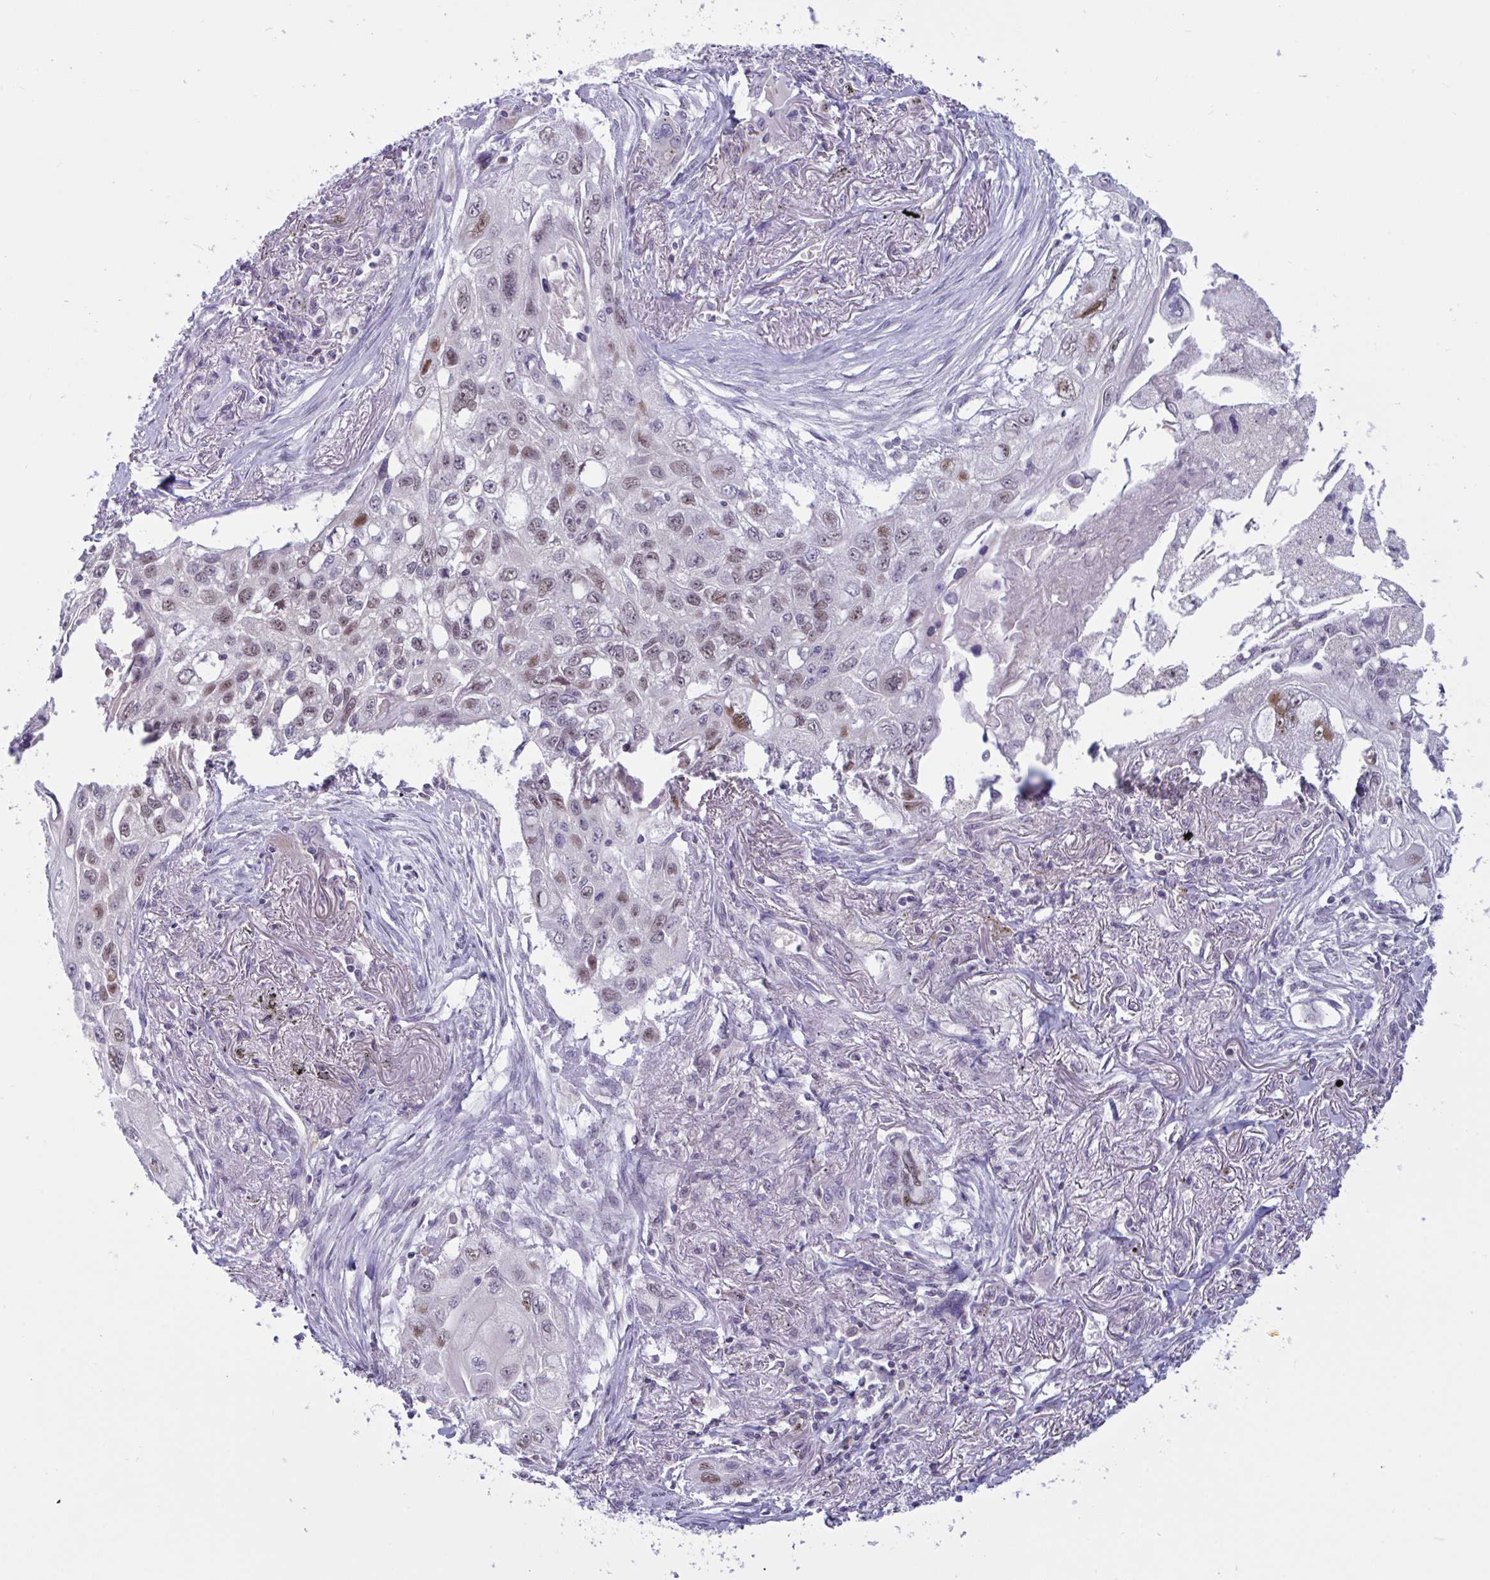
{"staining": {"intensity": "moderate", "quantity": "25%-75%", "location": "nuclear"}, "tissue": "lung cancer", "cell_type": "Tumor cells", "image_type": "cancer", "snomed": [{"axis": "morphology", "description": "Squamous cell carcinoma, NOS"}, {"axis": "topography", "description": "Lung"}], "caption": "IHC photomicrograph of neoplastic tissue: squamous cell carcinoma (lung) stained using IHC exhibits medium levels of moderate protein expression localized specifically in the nuclear of tumor cells, appearing as a nuclear brown color.", "gene": "TSN", "patient": {"sex": "male", "age": 75}}